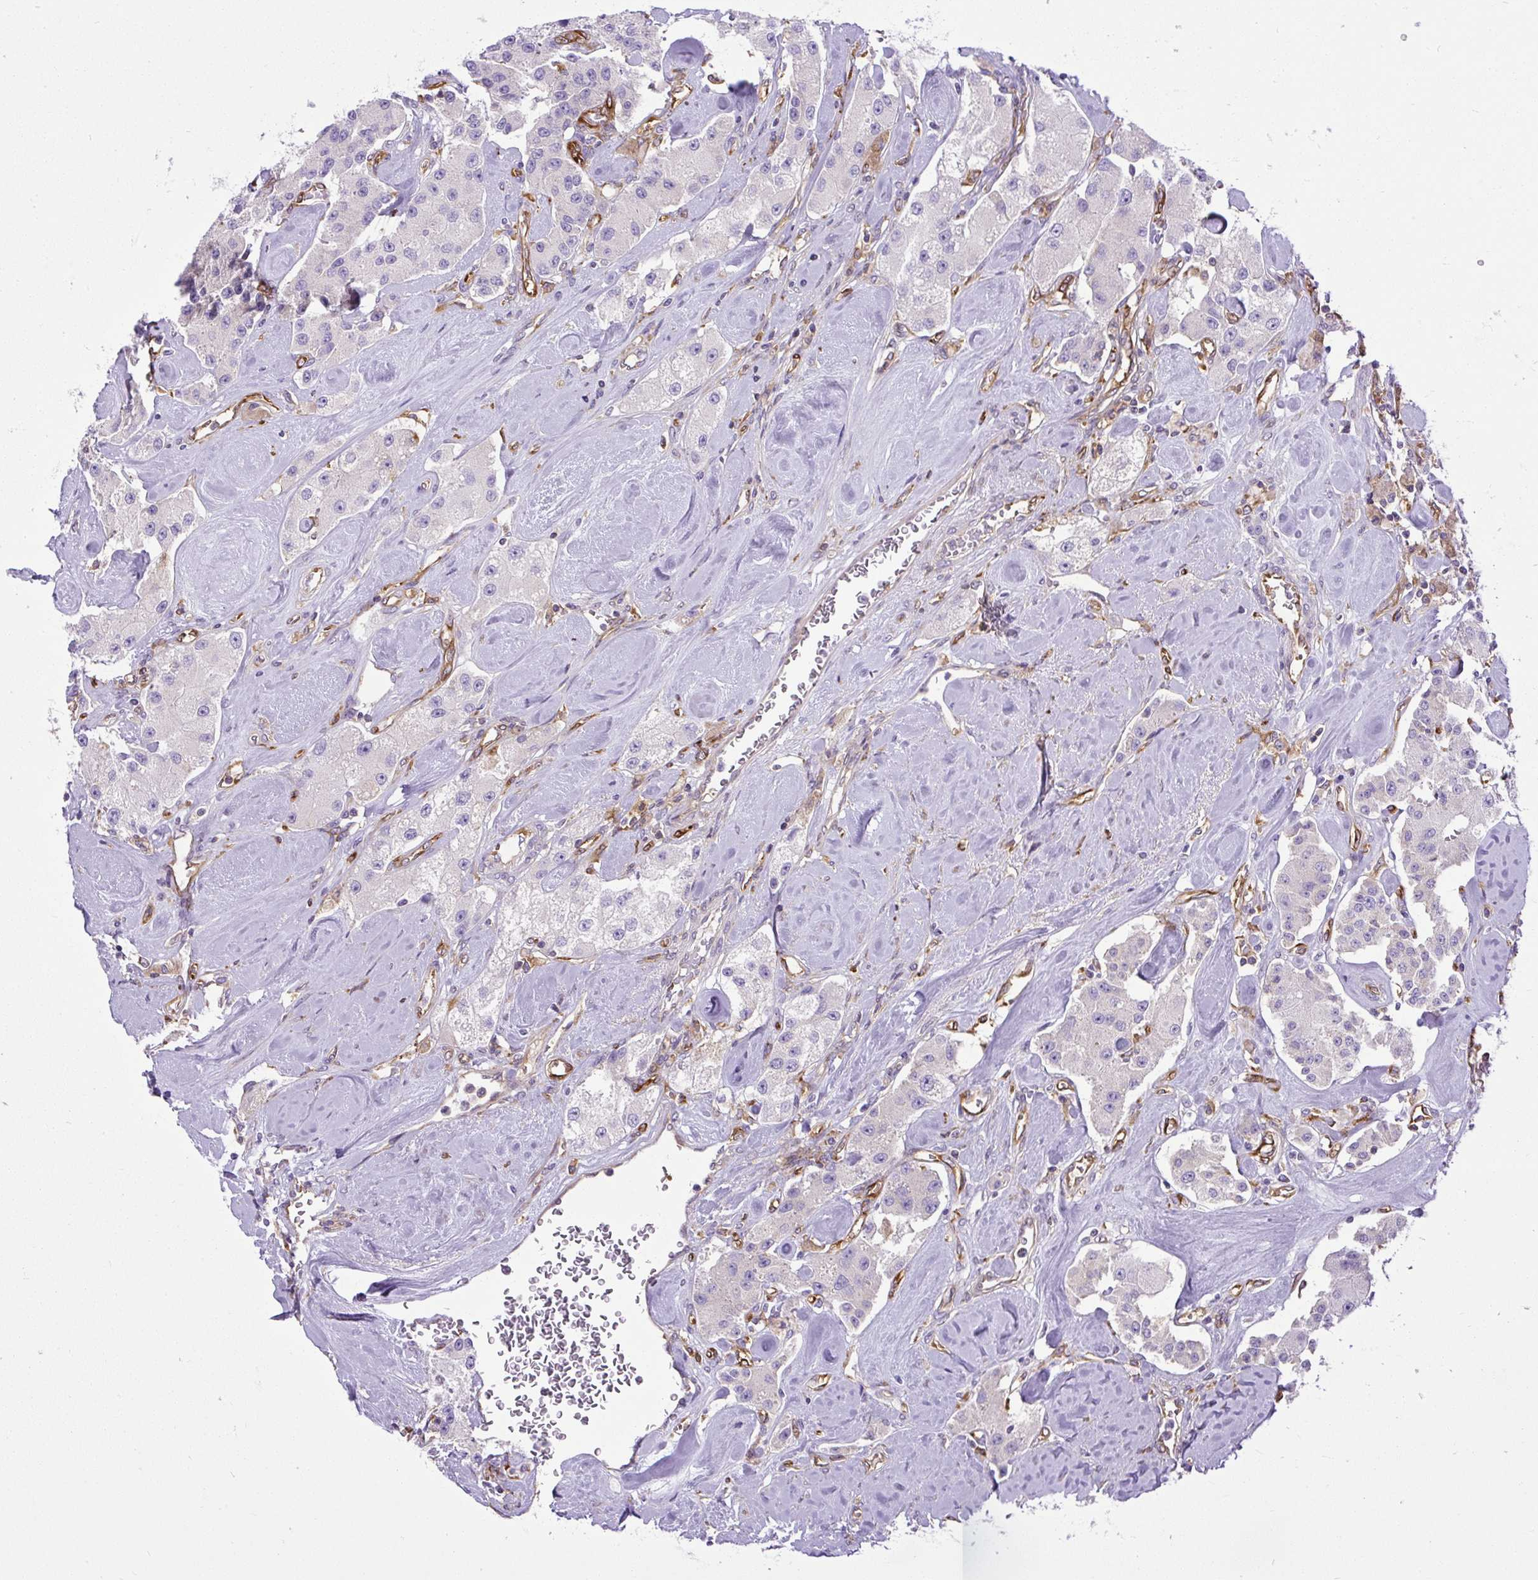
{"staining": {"intensity": "negative", "quantity": "none", "location": "none"}, "tissue": "carcinoid", "cell_type": "Tumor cells", "image_type": "cancer", "snomed": [{"axis": "morphology", "description": "Carcinoid, malignant, NOS"}, {"axis": "topography", "description": "Pancreas"}], "caption": "Tumor cells are negative for brown protein staining in carcinoid. (DAB IHC, high magnification).", "gene": "MAP1S", "patient": {"sex": "male", "age": 41}}